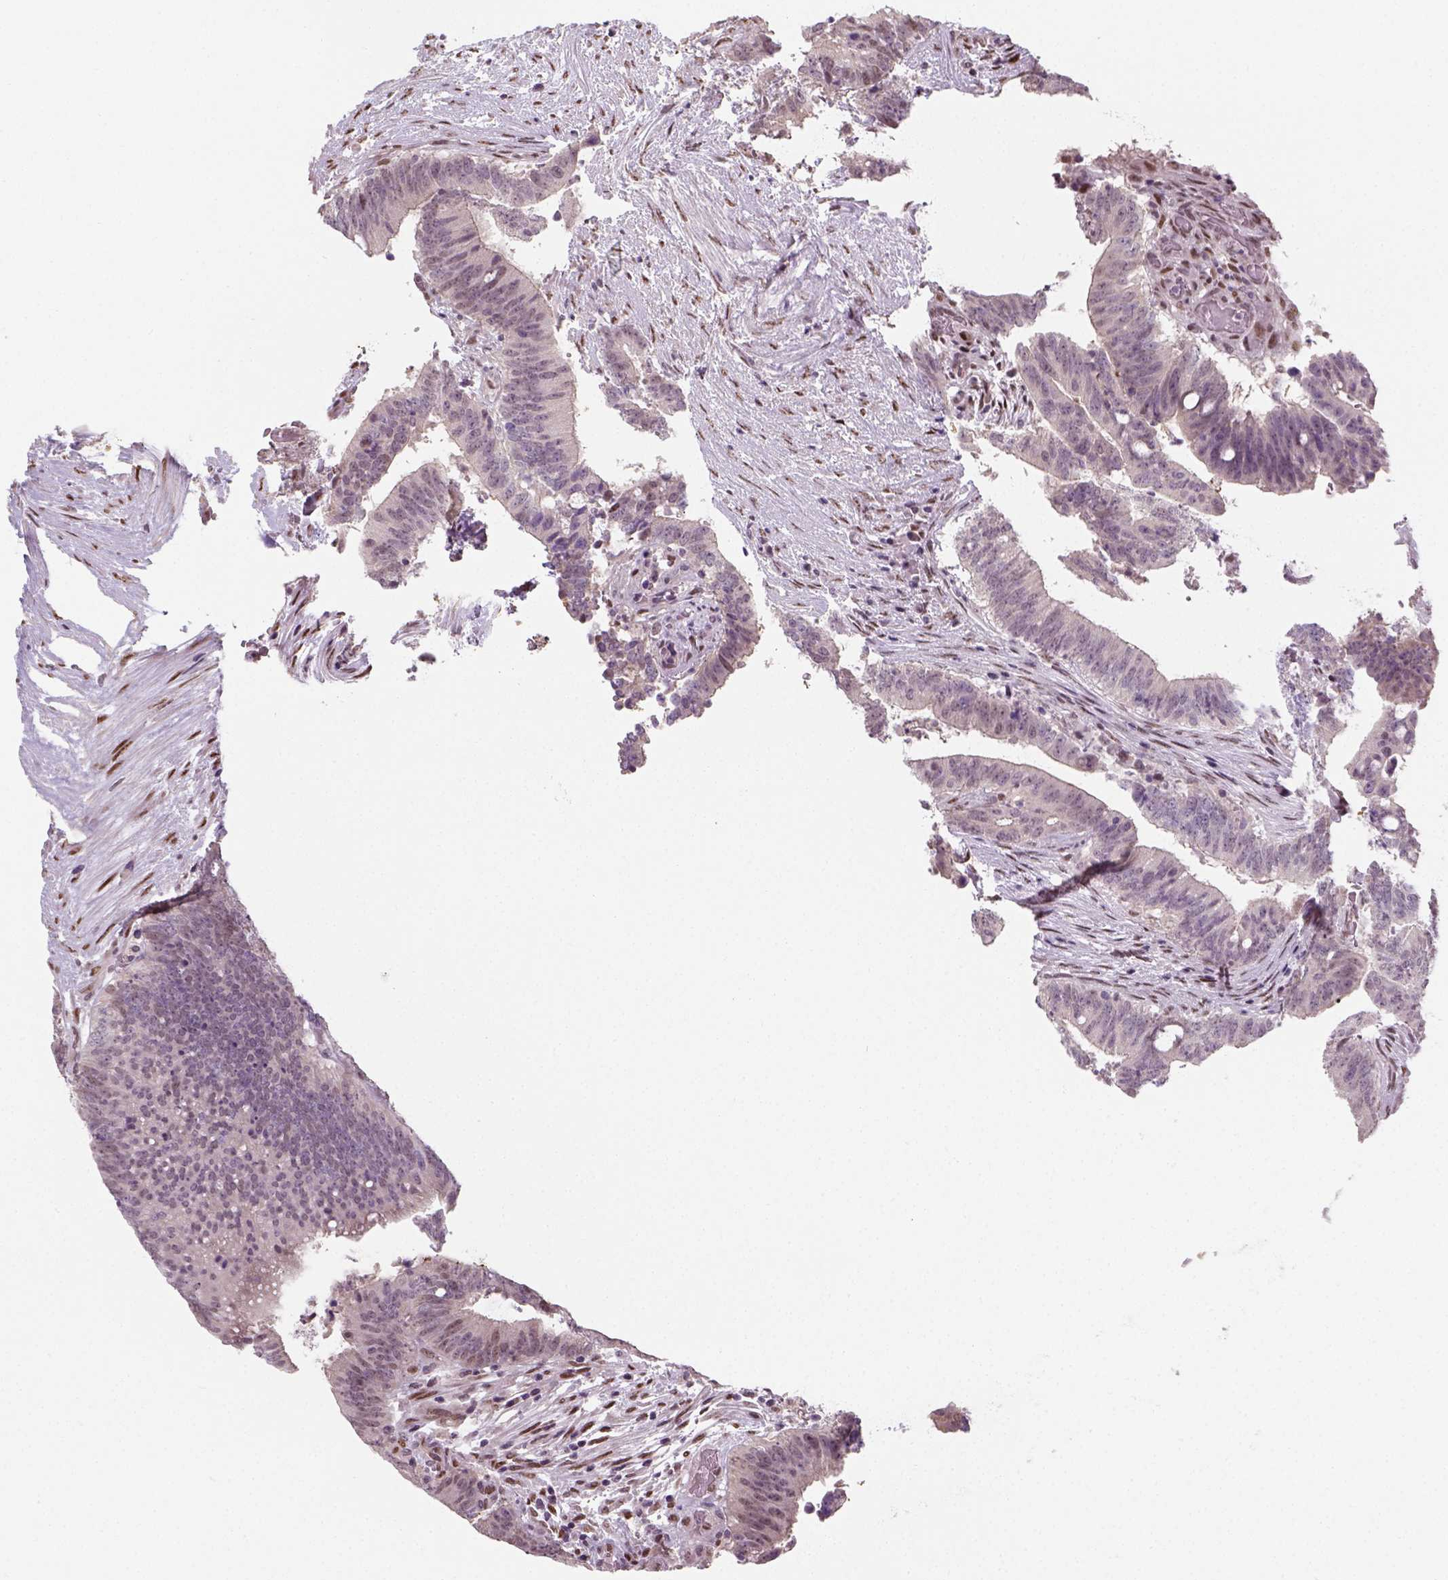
{"staining": {"intensity": "negative", "quantity": "none", "location": "none"}, "tissue": "colorectal cancer", "cell_type": "Tumor cells", "image_type": "cancer", "snomed": [{"axis": "morphology", "description": "Adenocarcinoma, NOS"}, {"axis": "topography", "description": "Colon"}], "caption": "A high-resolution image shows IHC staining of colorectal cancer, which shows no significant staining in tumor cells. Nuclei are stained in blue.", "gene": "C1orf112", "patient": {"sex": "female", "age": 43}}